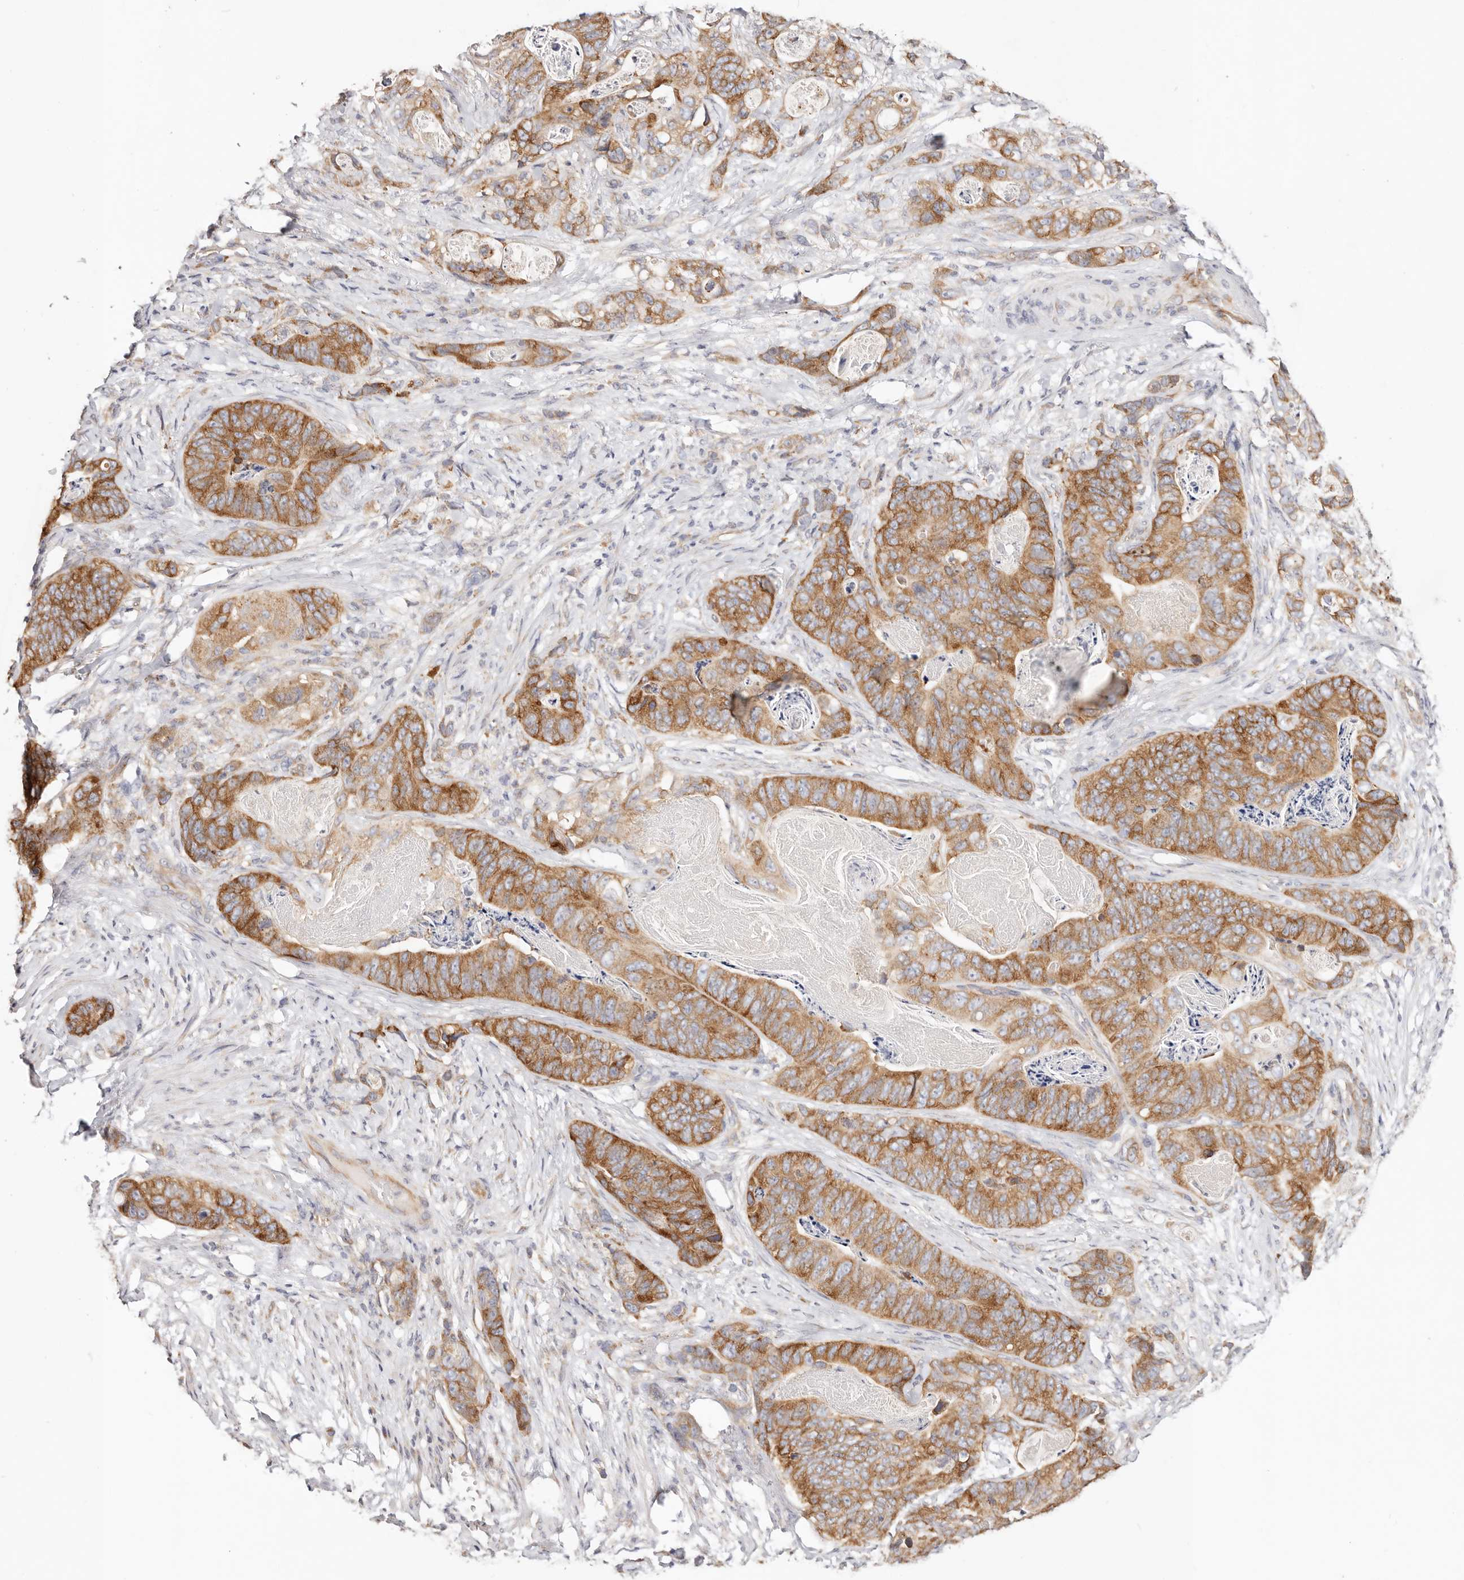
{"staining": {"intensity": "moderate", "quantity": ">75%", "location": "cytoplasmic/membranous"}, "tissue": "stomach cancer", "cell_type": "Tumor cells", "image_type": "cancer", "snomed": [{"axis": "morphology", "description": "Normal tissue, NOS"}, {"axis": "morphology", "description": "Adenocarcinoma, NOS"}, {"axis": "topography", "description": "Stomach"}], "caption": "This histopathology image exhibits stomach adenocarcinoma stained with immunohistochemistry to label a protein in brown. The cytoplasmic/membranous of tumor cells show moderate positivity for the protein. Nuclei are counter-stained blue.", "gene": "GNA13", "patient": {"sex": "female", "age": 89}}